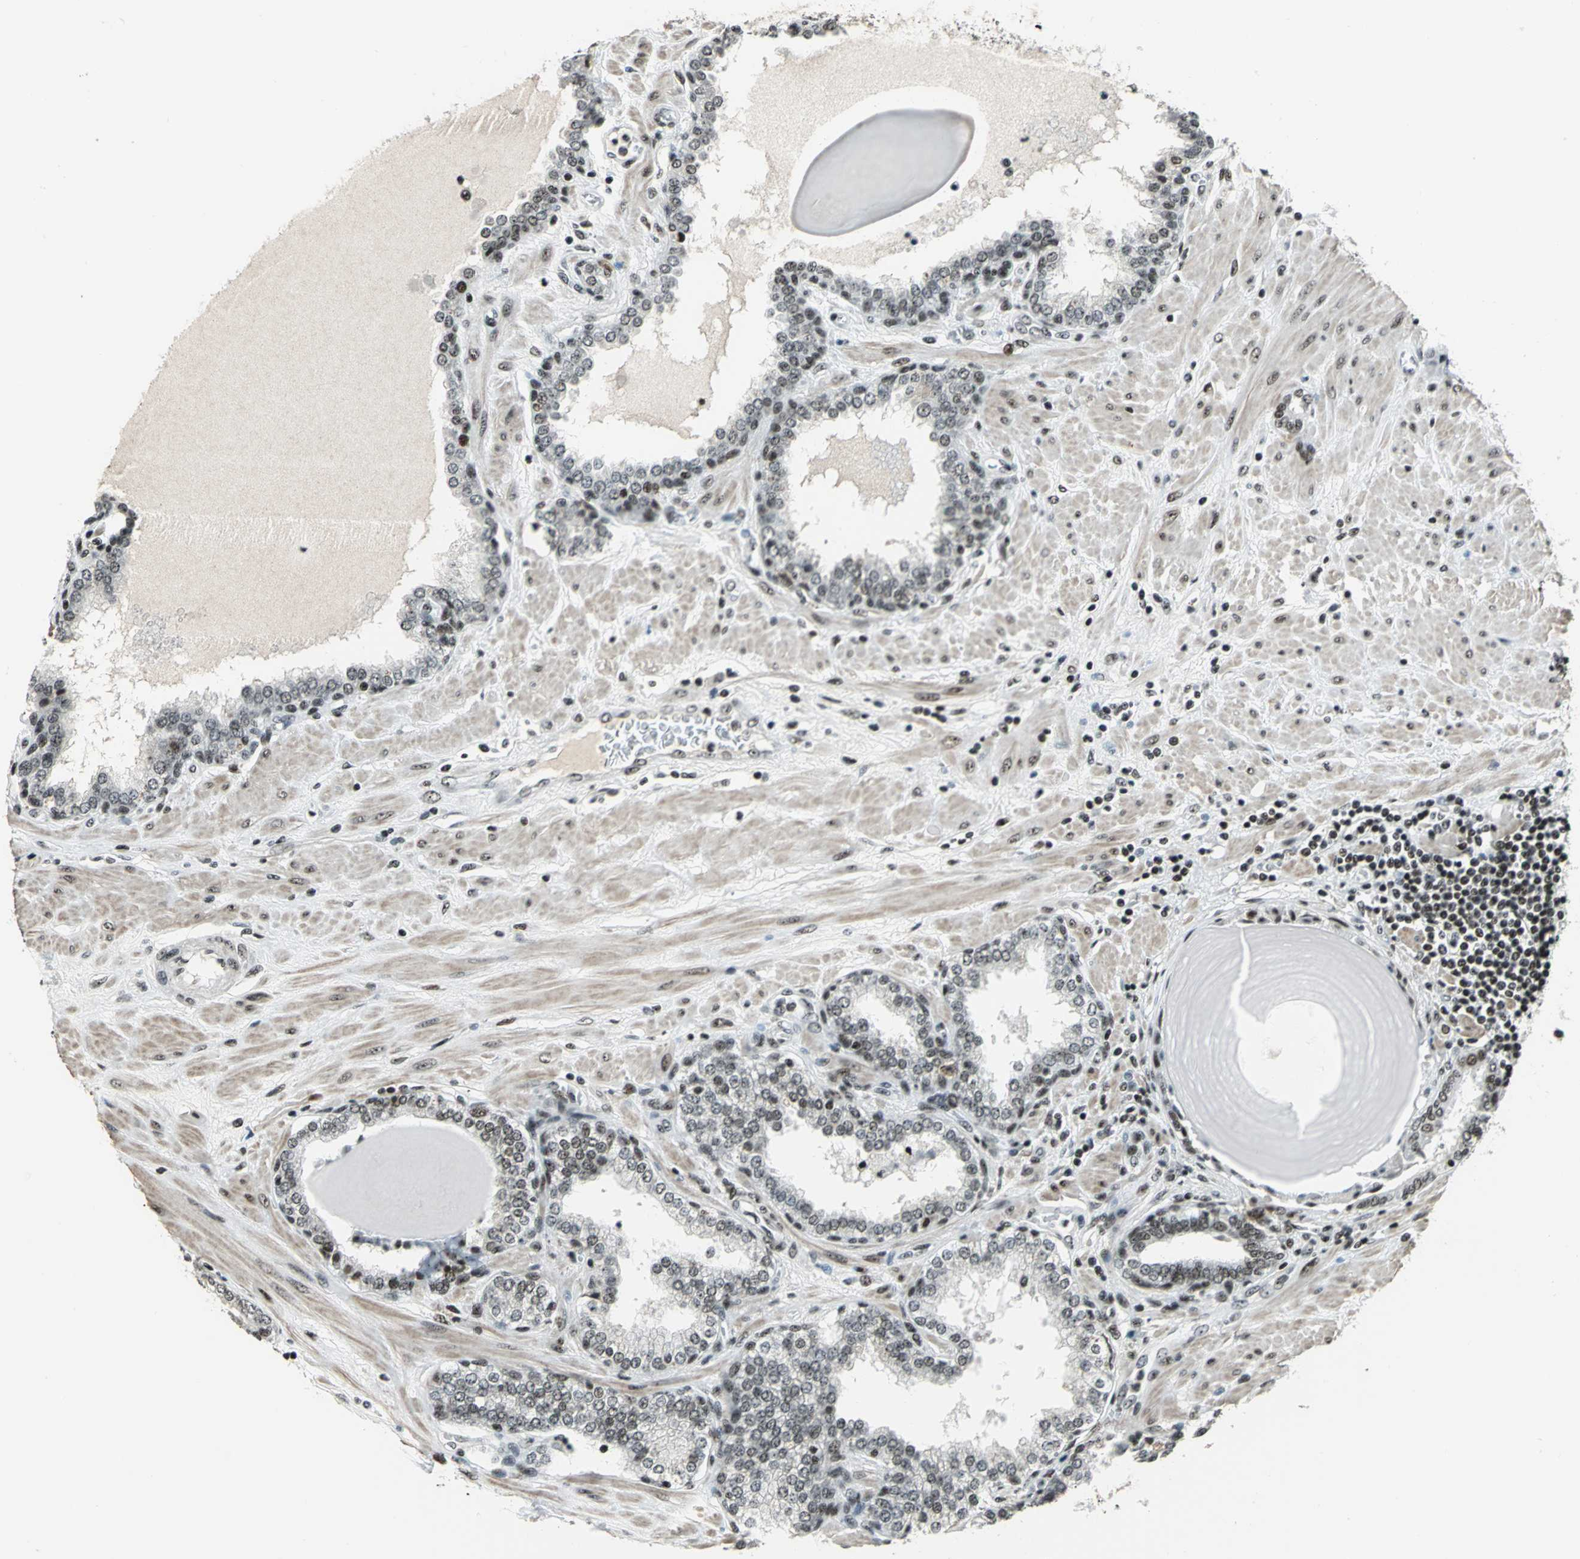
{"staining": {"intensity": "moderate", "quantity": ">75%", "location": "nuclear"}, "tissue": "prostate", "cell_type": "Glandular cells", "image_type": "normal", "snomed": [{"axis": "morphology", "description": "Normal tissue, NOS"}, {"axis": "topography", "description": "Prostate"}], "caption": "A brown stain highlights moderate nuclear expression of a protein in glandular cells of benign prostate.", "gene": "UBTF", "patient": {"sex": "male", "age": 51}}